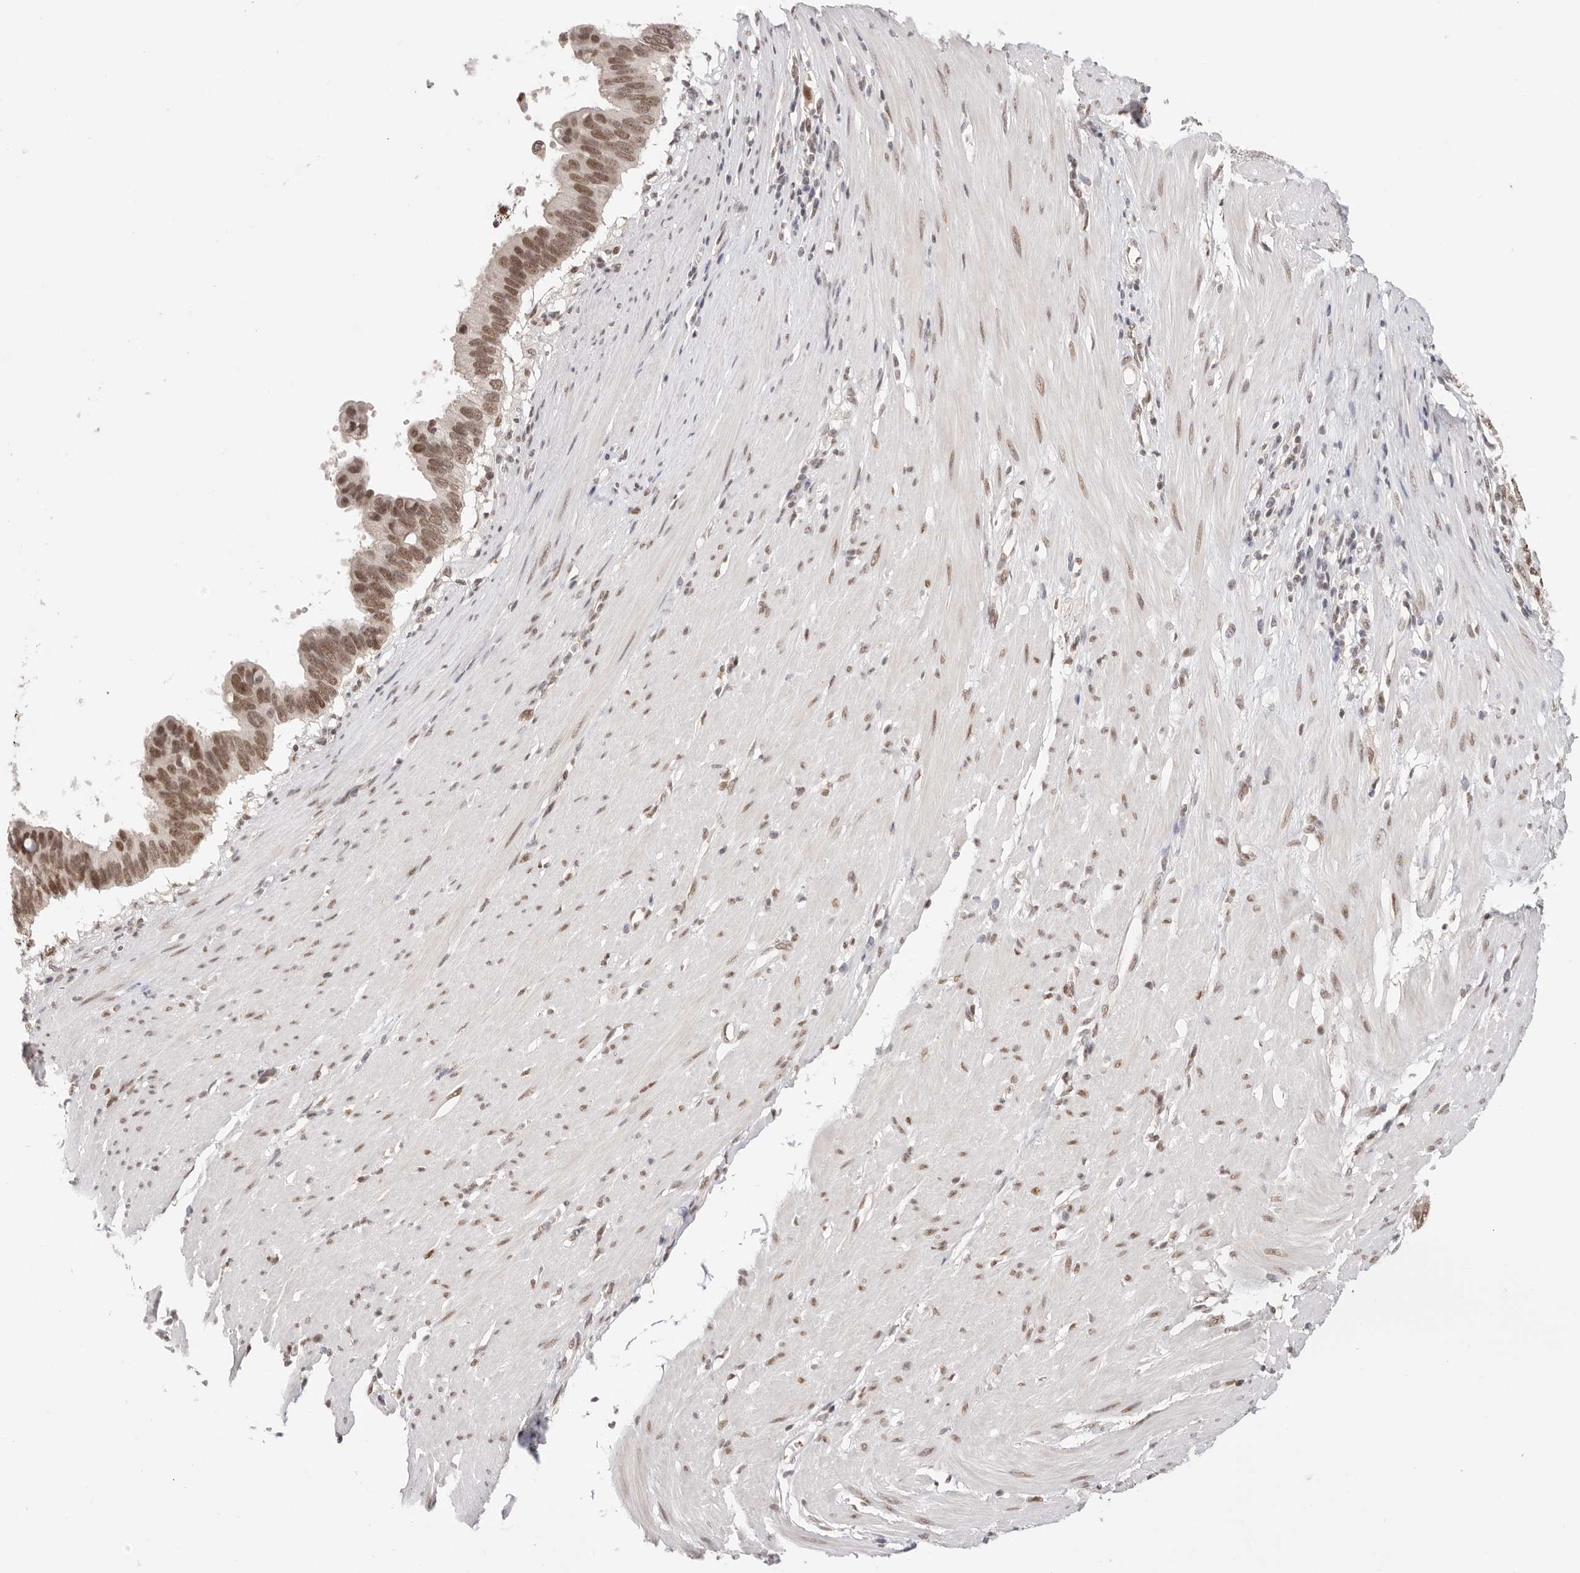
{"staining": {"intensity": "moderate", "quantity": ">75%", "location": "nuclear"}, "tissue": "pancreatic cancer", "cell_type": "Tumor cells", "image_type": "cancer", "snomed": [{"axis": "morphology", "description": "Adenocarcinoma, NOS"}, {"axis": "topography", "description": "Pancreas"}], "caption": "Moderate nuclear expression is seen in about >75% of tumor cells in pancreatic cancer. The protein is shown in brown color, while the nuclei are stained blue.", "gene": "RFC3", "patient": {"sex": "female", "age": 56}}